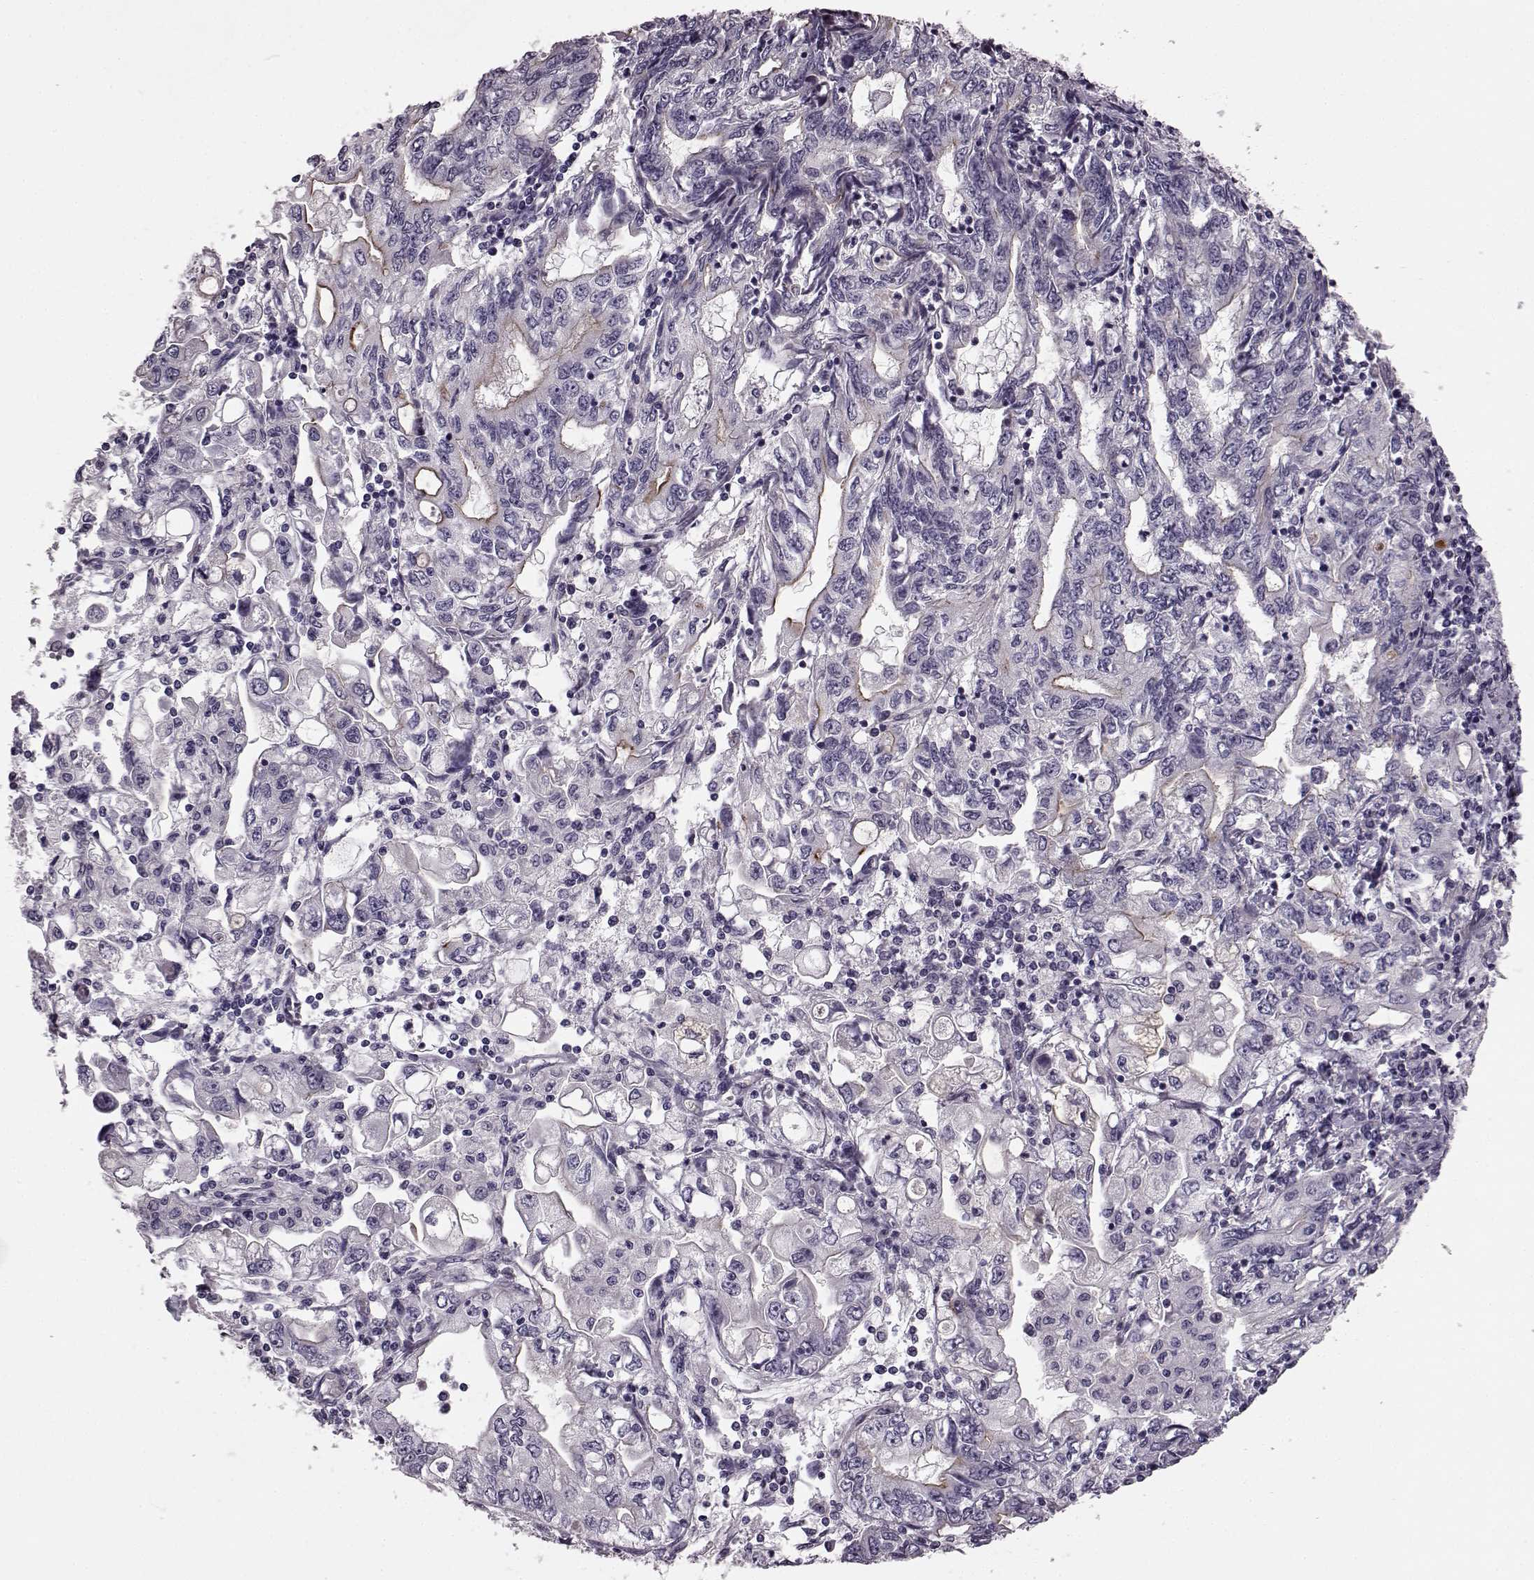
{"staining": {"intensity": "negative", "quantity": "none", "location": "none"}, "tissue": "stomach cancer", "cell_type": "Tumor cells", "image_type": "cancer", "snomed": [{"axis": "morphology", "description": "Adenocarcinoma, NOS"}, {"axis": "topography", "description": "Stomach, lower"}], "caption": "High magnification brightfield microscopy of stomach cancer stained with DAB (brown) and counterstained with hematoxylin (blue): tumor cells show no significant expression.", "gene": "SNTG1", "patient": {"sex": "female", "age": 72}}